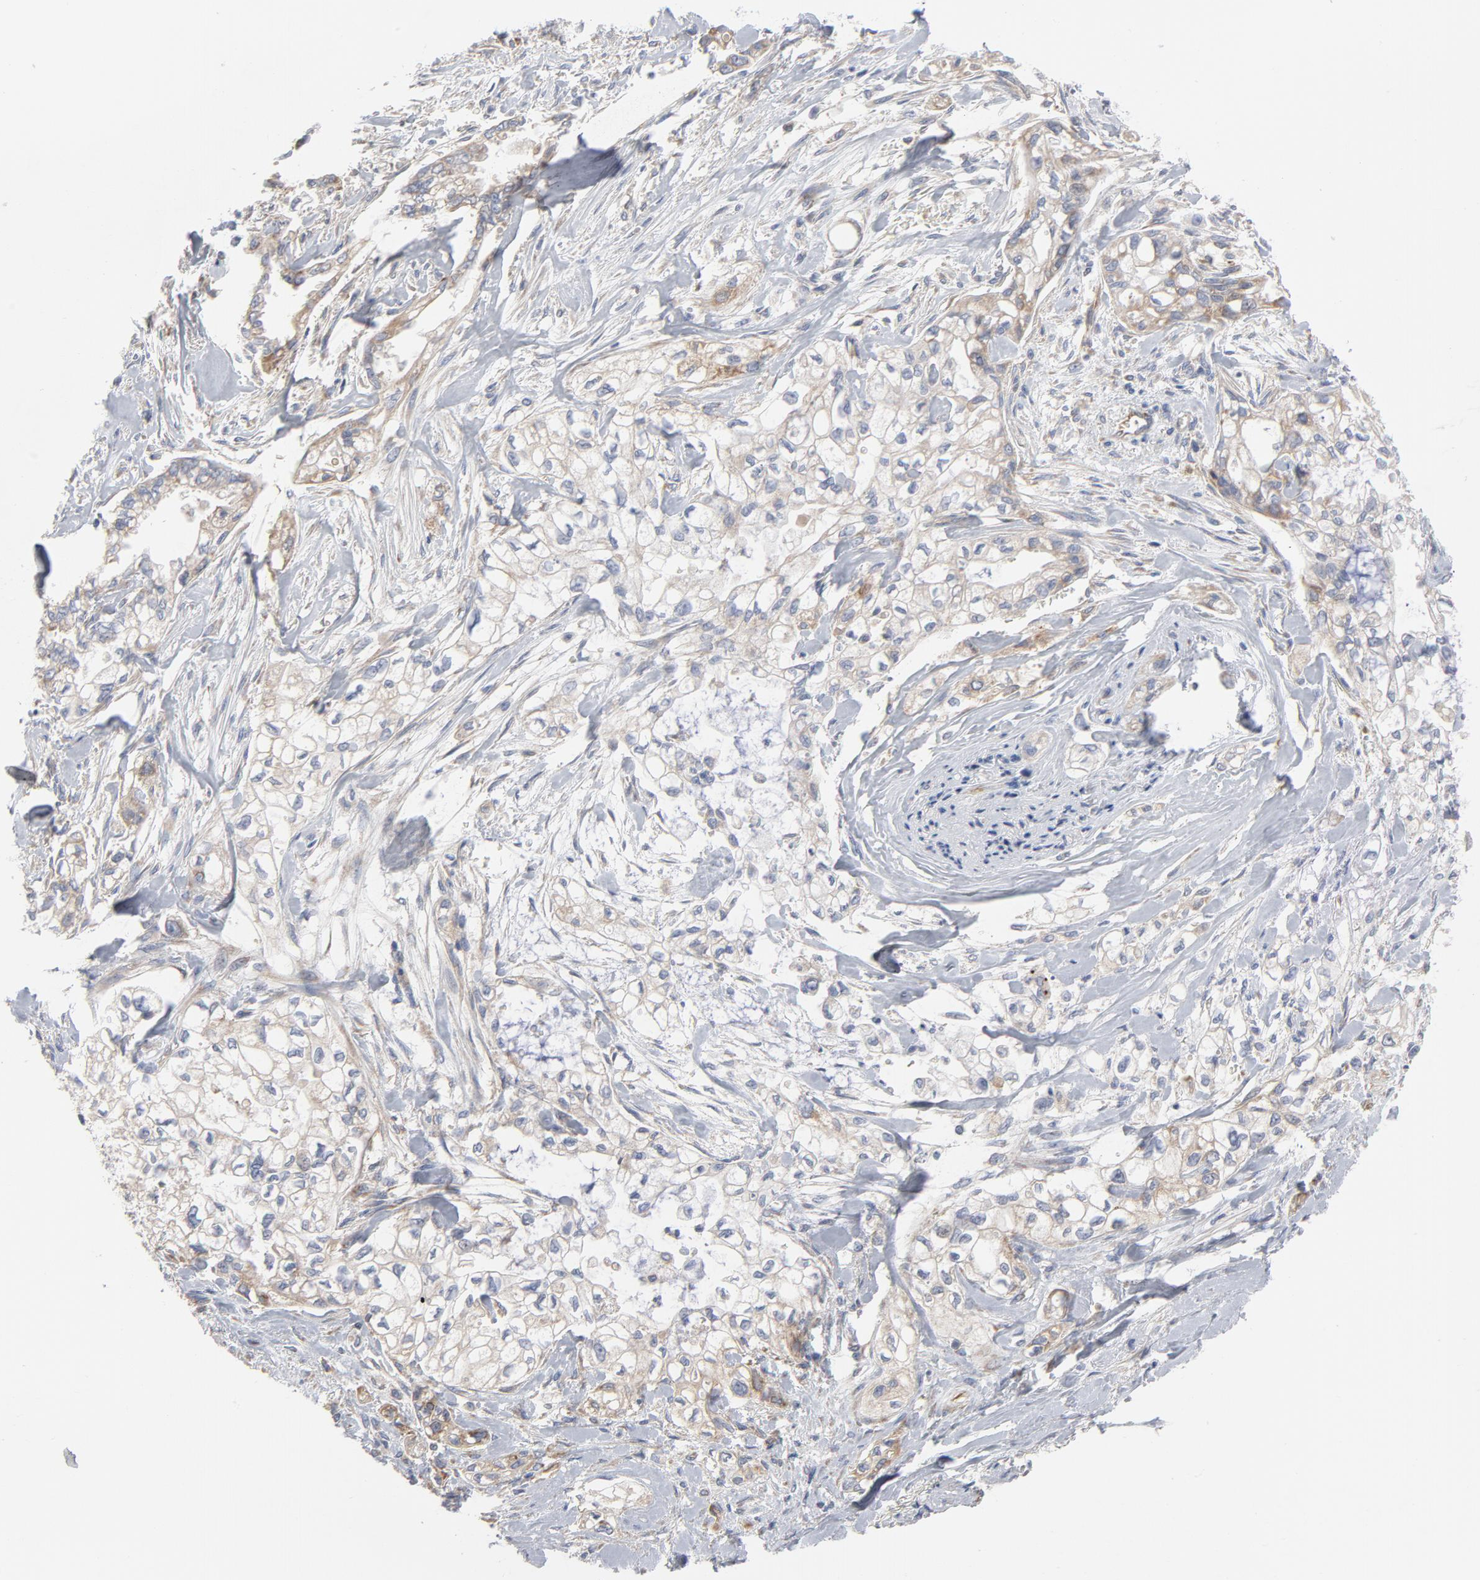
{"staining": {"intensity": "weak", "quantity": ">75%", "location": "cytoplasmic/membranous"}, "tissue": "pancreatic cancer", "cell_type": "Tumor cells", "image_type": "cancer", "snomed": [{"axis": "morphology", "description": "Normal tissue, NOS"}, {"axis": "topography", "description": "Pancreas"}], "caption": "Immunohistochemistry (IHC) of pancreatic cancer displays low levels of weak cytoplasmic/membranous expression in approximately >75% of tumor cells.", "gene": "OXA1L", "patient": {"sex": "male", "age": 42}}